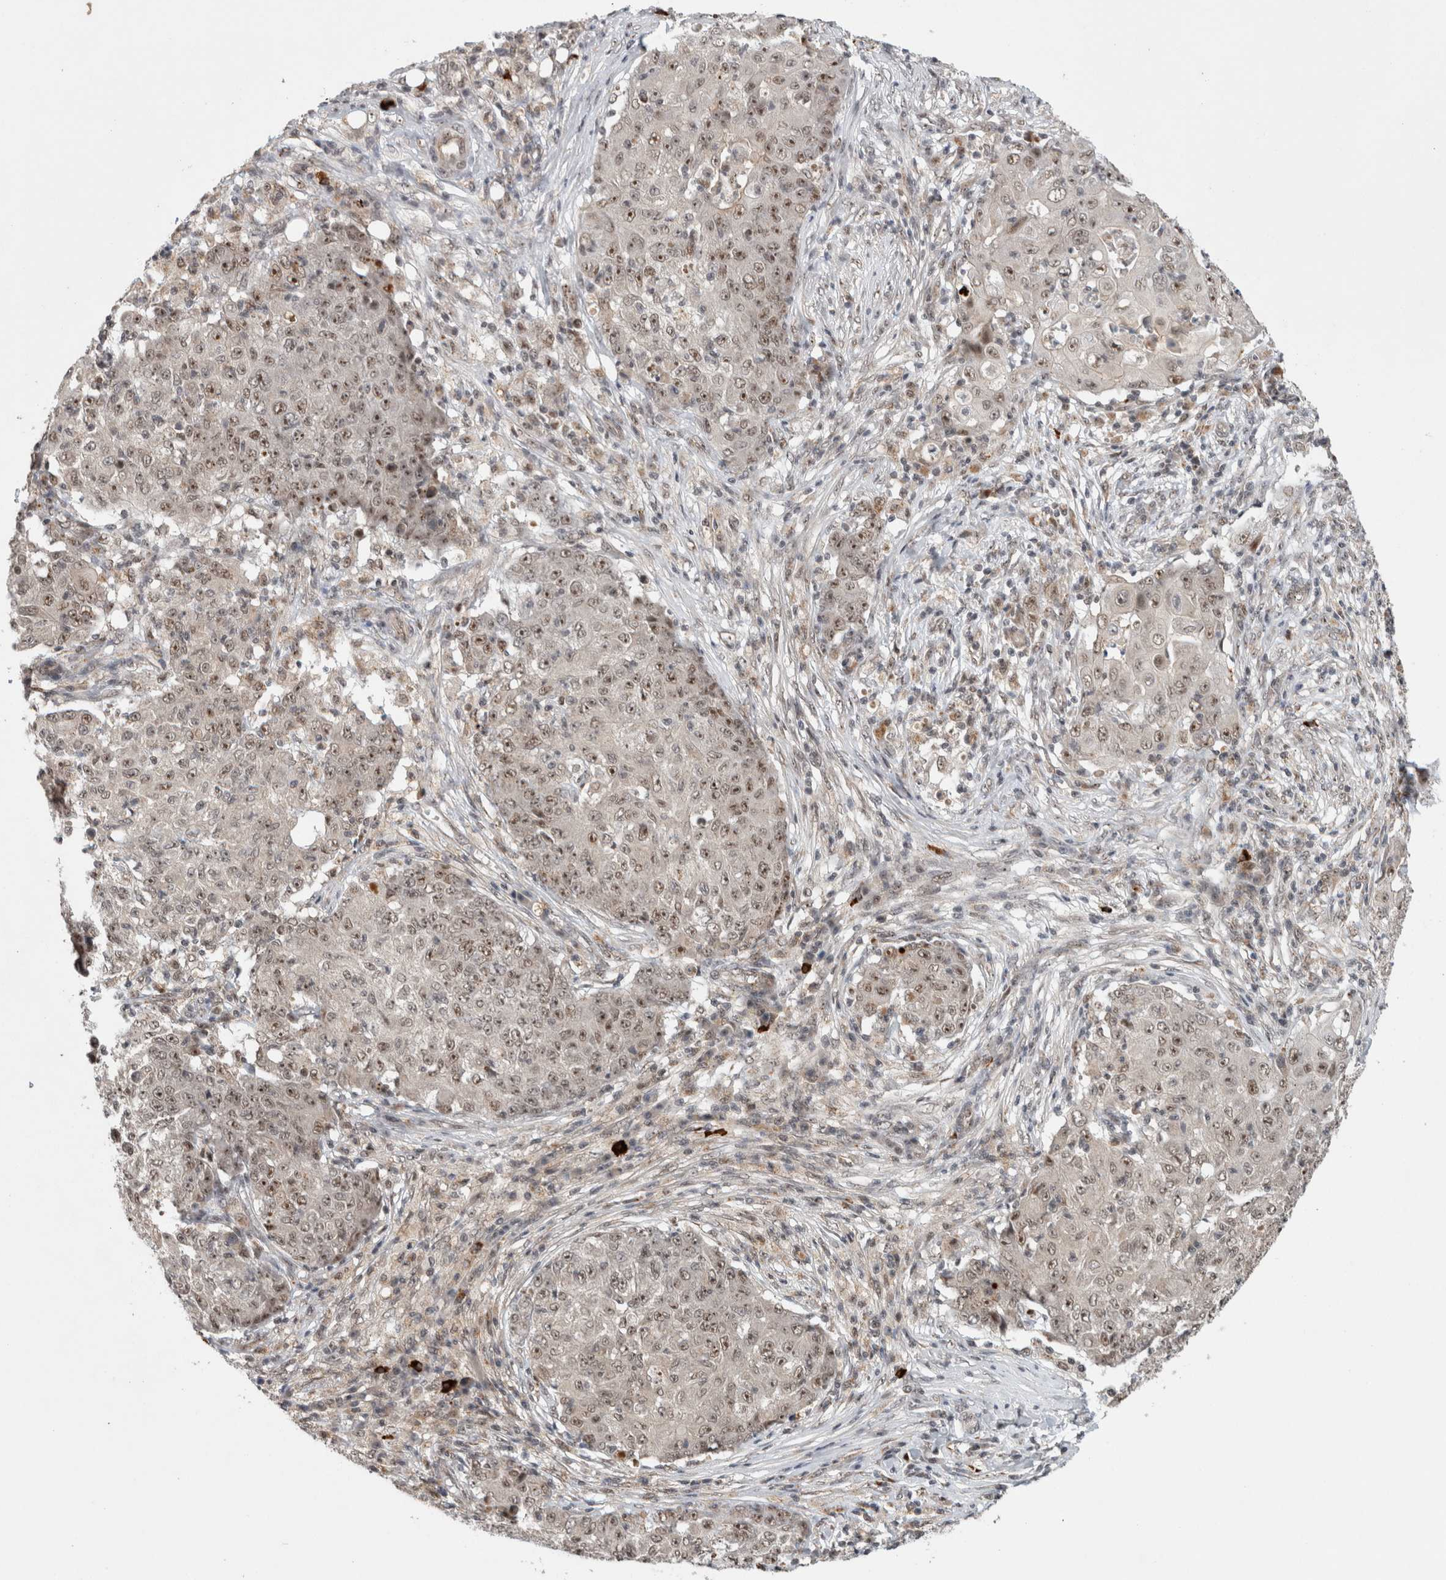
{"staining": {"intensity": "moderate", "quantity": ">75%", "location": "nuclear"}, "tissue": "ovarian cancer", "cell_type": "Tumor cells", "image_type": "cancer", "snomed": [{"axis": "morphology", "description": "Carcinoma, endometroid"}, {"axis": "topography", "description": "Ovary"}], "caption": "Immunohistochemistry of human ovarian cancer demonstrates medium levels of moderate nuclear positivity in about >75% of tumor cells. Nuclei are stained in blue.", "gene": "MPHOSPH6", "patient": {"sex": "female", "age": 42}}